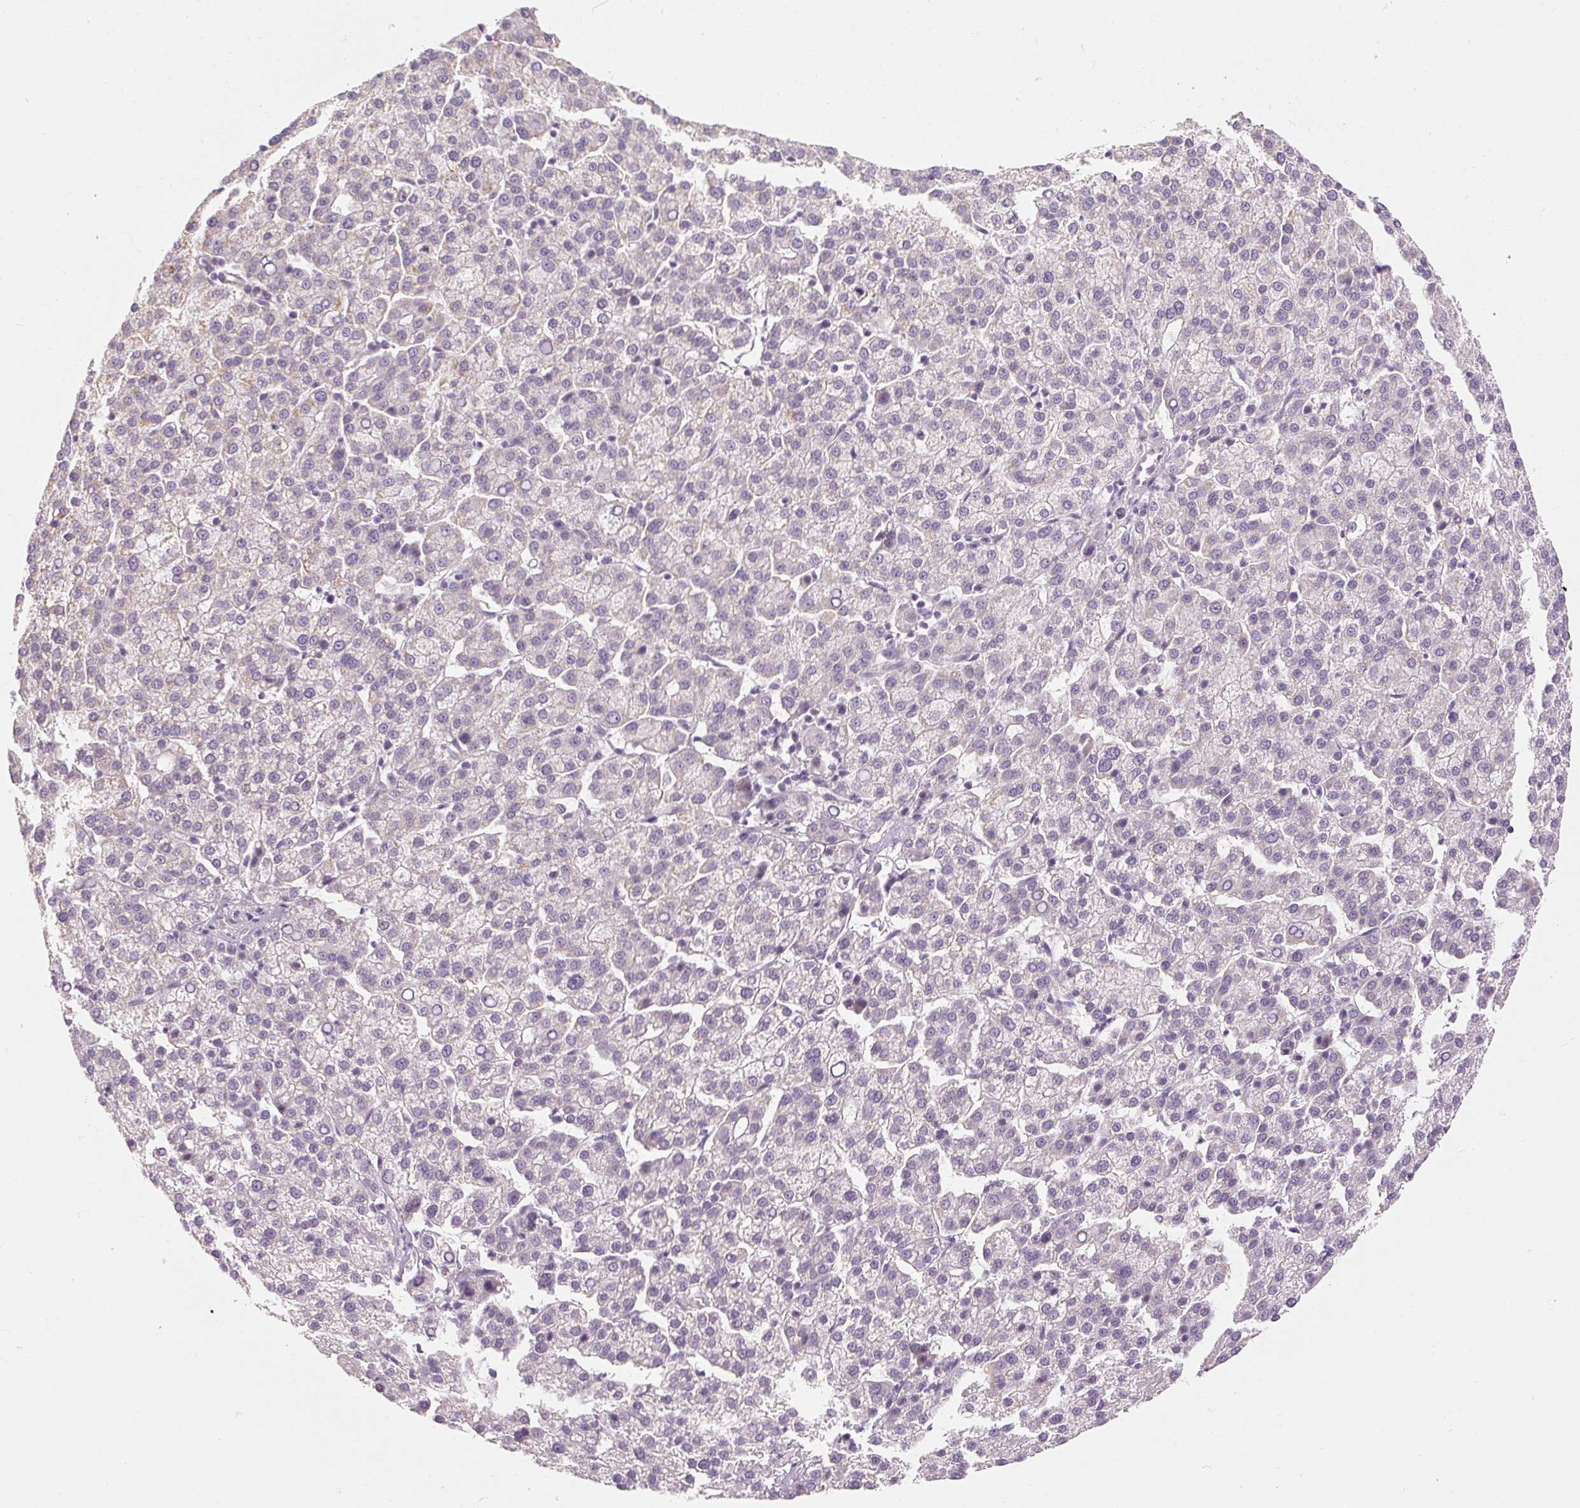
{"staining": {"intensity": "negative", "quantity": "none", "location": "none"}, "tissue": "liver cancer", "cell_type": "Tumor cells", "image_type": "cancer", "snomed": [{"axis": "morphology", "description": "Carcinoma, Hepatocellular, NOS"}, {"axis": "topography", "description": "Liver"}], "caption": "Immunohistochemical staining of liver cancer (hepatocellular carcinoma) reveals no significant expression in tumor cells.", "gene": "CAPN3", "patient": {"sex": "female", "age": 58}}